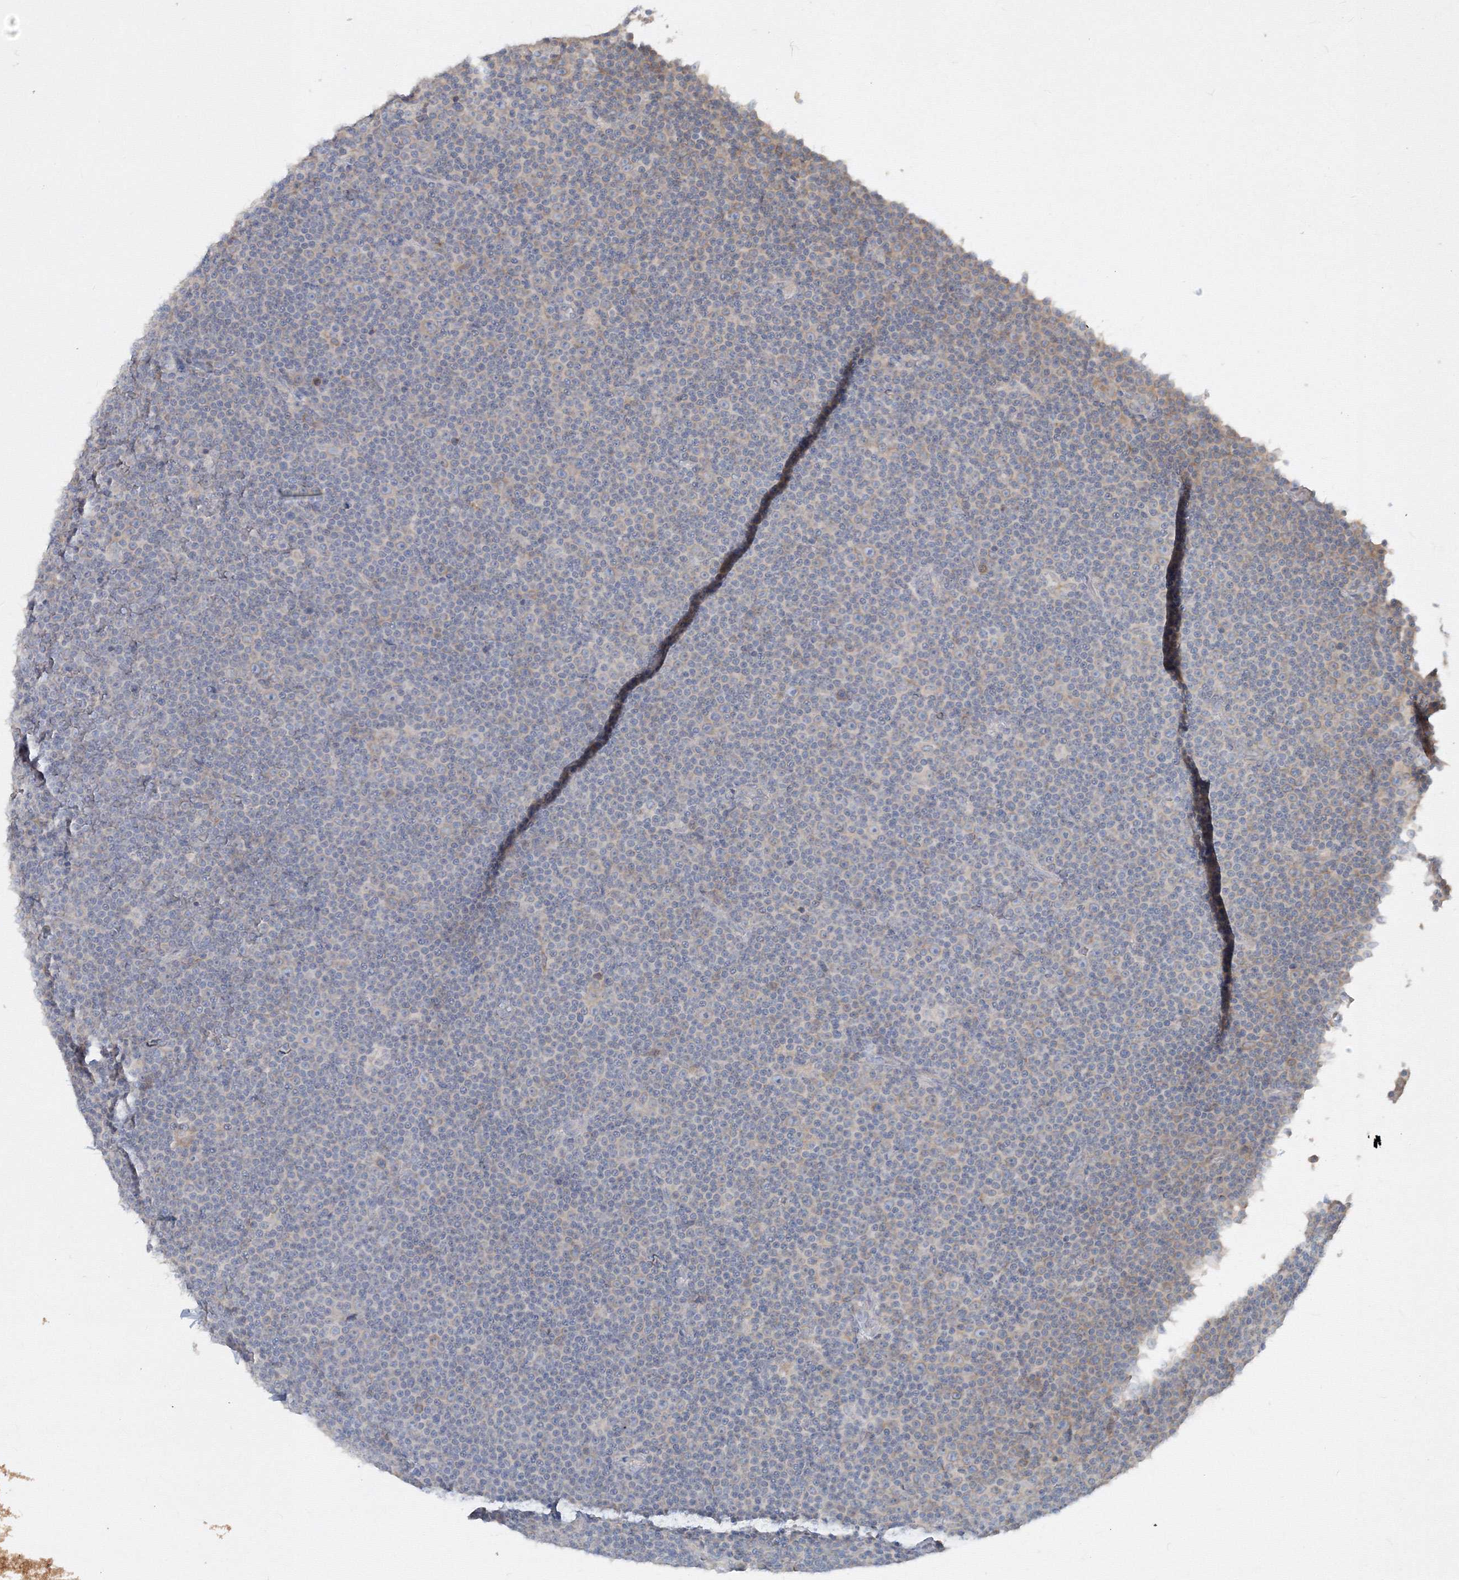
{"staining": {"intensity": "negative", "quantity": "none", "location": "none"}, "tissue": "lymphoma", "cell_type": "Tumor cells", "image_type": "cancer", "snomed": [{"axis": "morphology", "description": "Malignant lymphoma, non-Hodgkin's type, Low grade"}, {"axis": "topography", "description": "Lymph node"}], "caption": "A high-resolution histopathology image shows immunohistochemistry (IHC) staining of malignant lymphoma, non-Hodgkin's type (low-grade), which exhibits no significant expression in tumor cells.", "gene": "IFNAR1", "patient": {"sex": "female", "age": 67}}